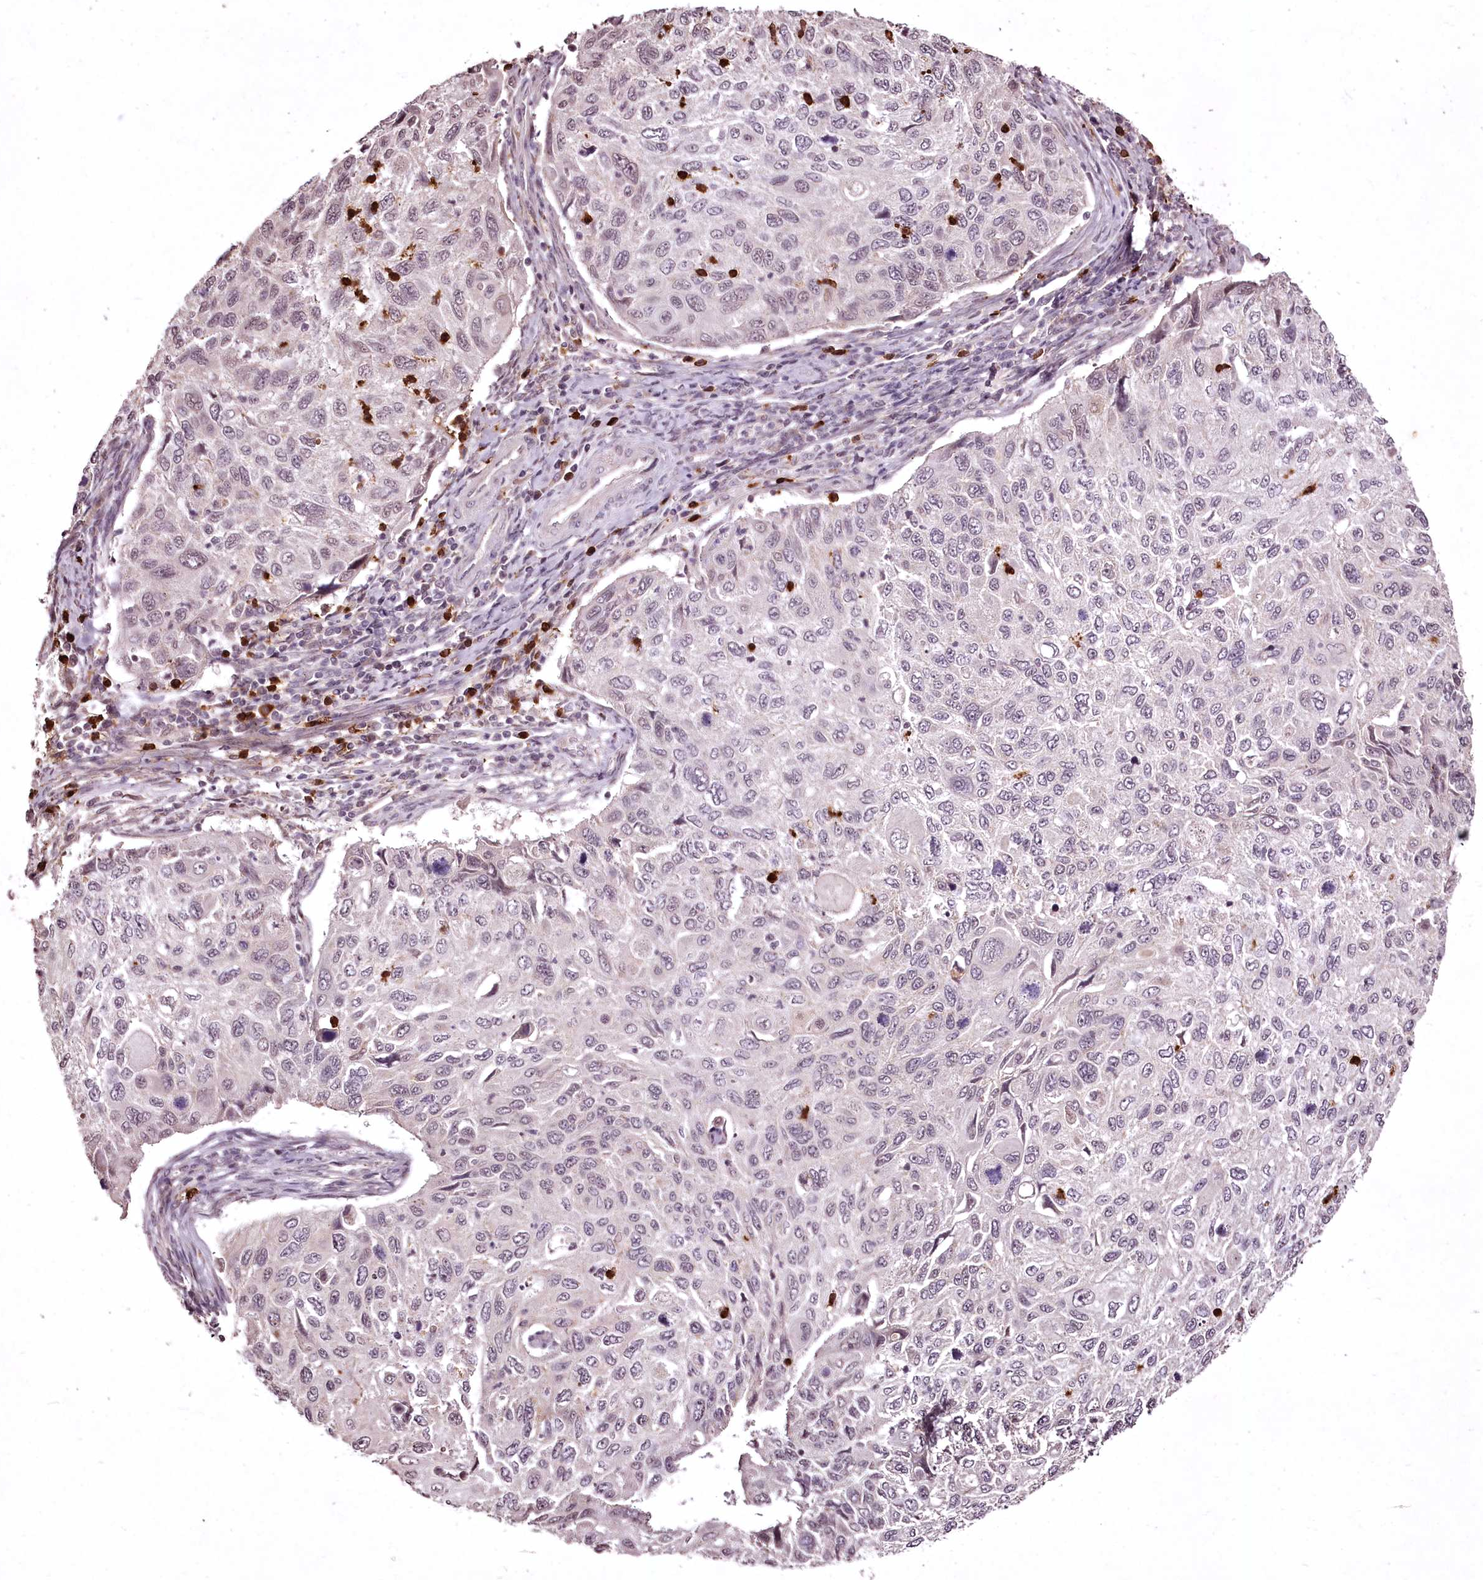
{"staining": {"intensity": "negative", "quantity": "none", "location": "none"}, "tissue": "cervical cancer", "cell_type": "Tumor cells", "image_type": "cancer", "snomed": [{"axis": "morphology", "description": "Squamous cell carcinoma, NOS"}, {"axis": "topography", "description": "Cervix"}], "caption": "An image of human cervical cancer (squamous cell carcinoma) is negative for staining in tumor cells.", "gene": "ADRA1D", "patient": {"sex": "female", "age": 70}}